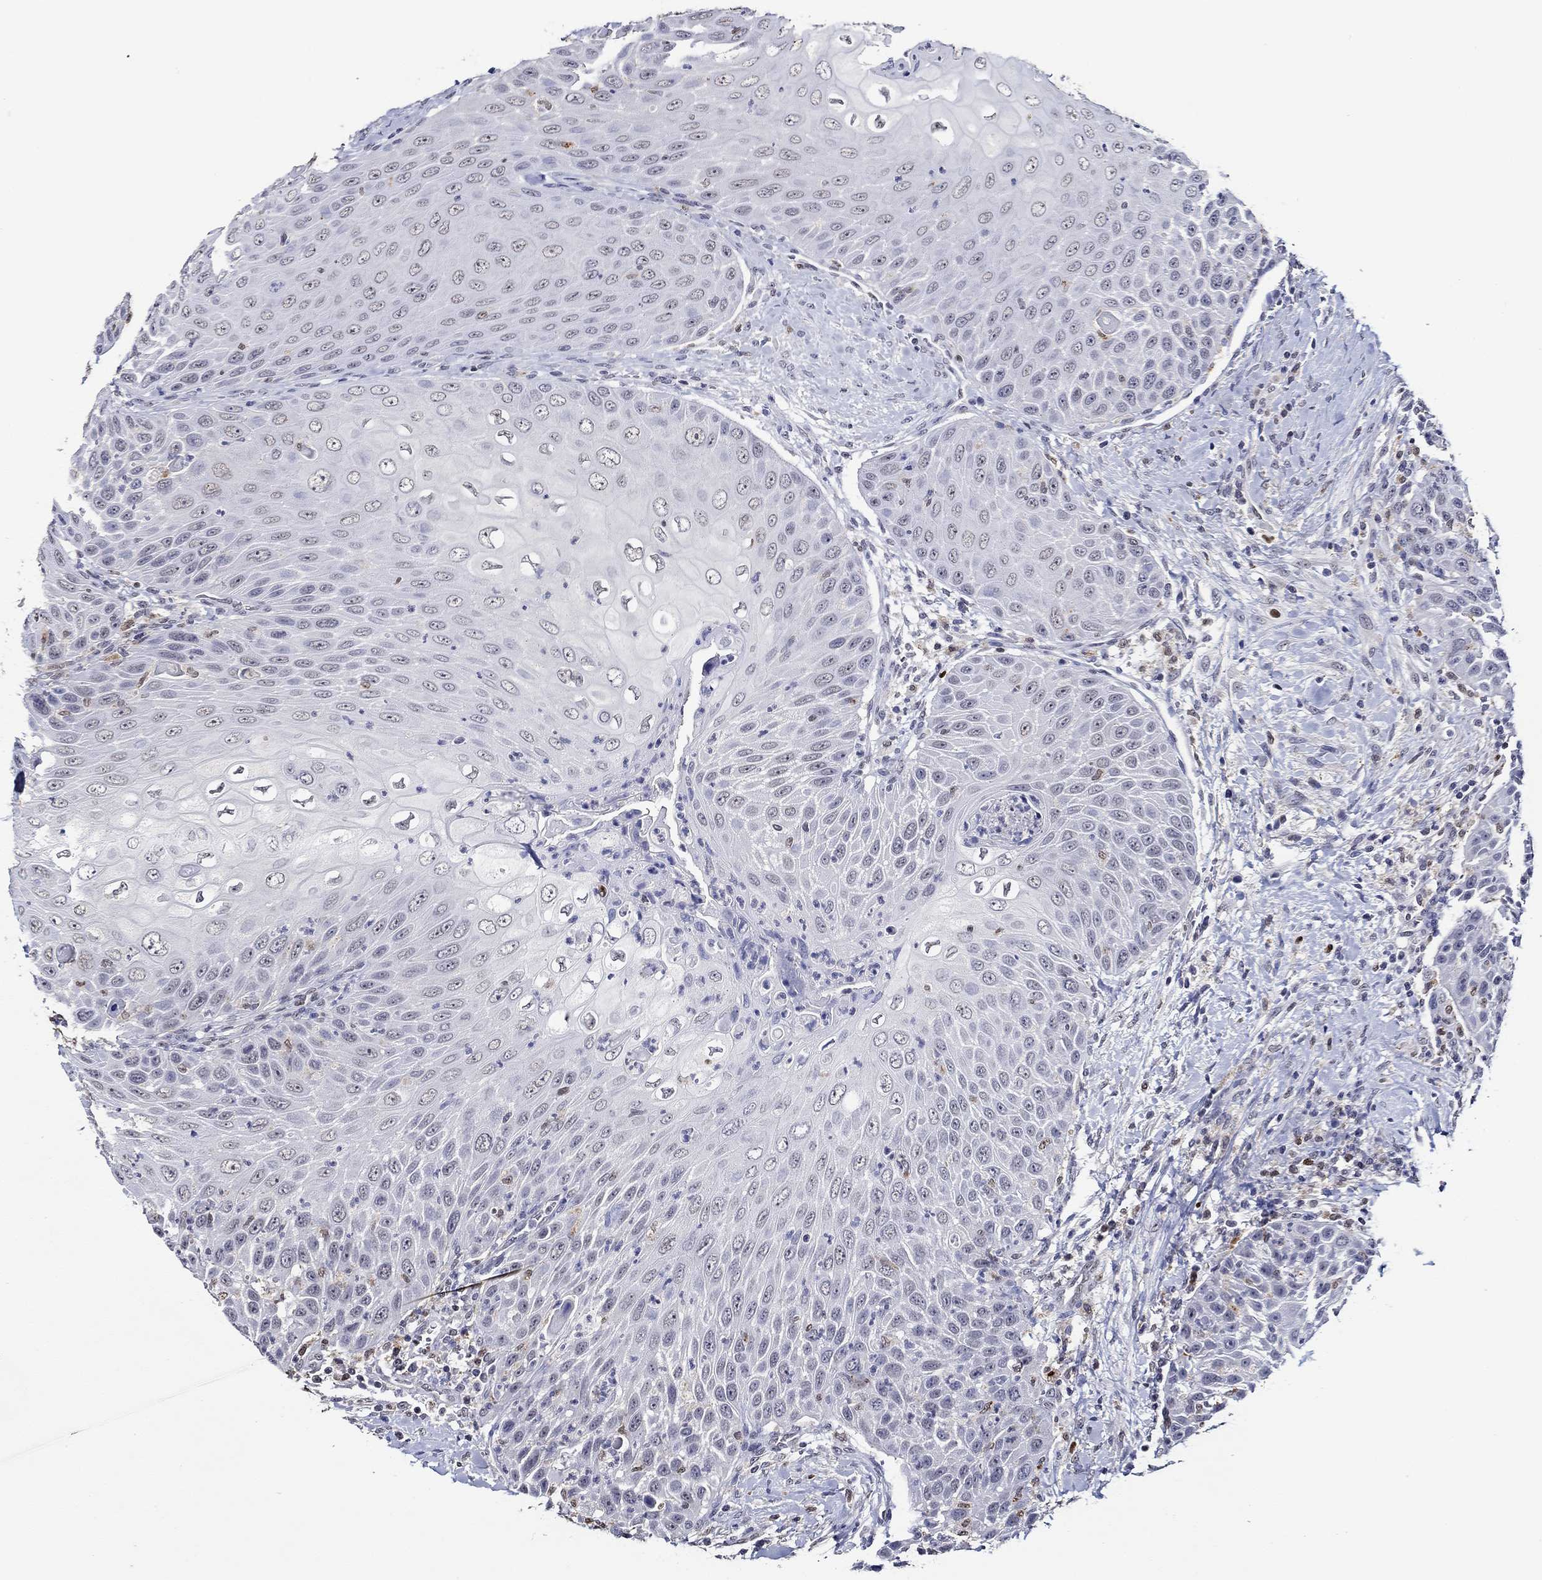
{"staining": {"intensity": "negative", "quantity": "none", "location": "none"}, "tissue": "head and neck cancer", "cell_type": "Tumor cells", "image_type": "cancer", "snomed": [{"axis": "morphology", "description": "Squamous cell carcinoma, NOS"}, {"axis": "topography", "description": "Head-Neck"}], "caption": "A high-resolution image shows IHC staining of squamous cell carcinoma (head and neck), which displays no significant staining in tumor cells.", "gene": "GATA2", "patient": {"sex": "male", "age": 69}}